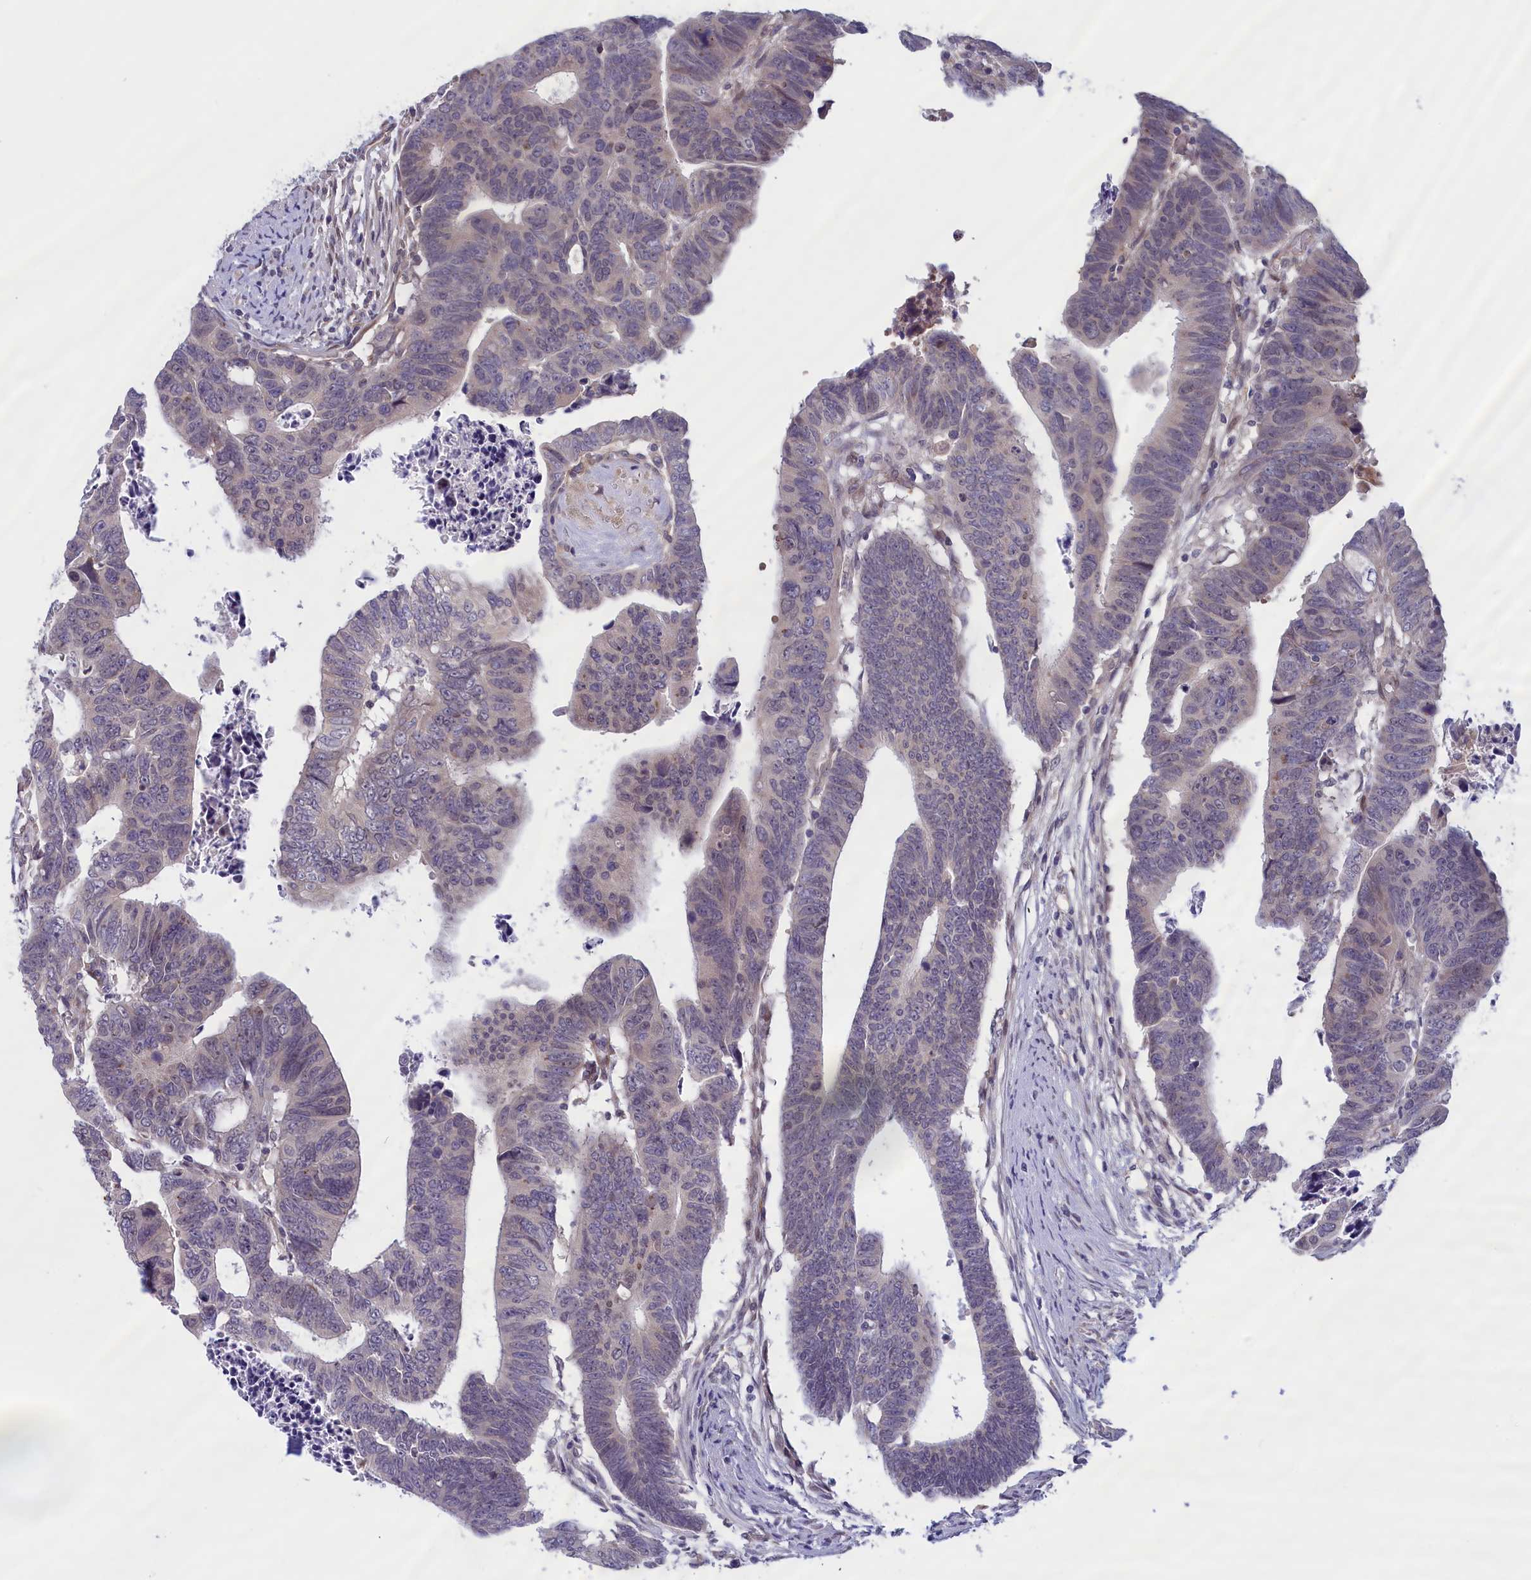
{"staining": {"intensity": "negative", "quantity": "none", "location": "none"}, "tissue": "colorectal cancer", "cell_type": "Tumor cells", "image_type": "cancer", "snomed": [{"axis": "morphology", "description": "Adenocarcinoma, NOS"}, {"axis": "topography", "description": "Rectum"}], "caption": "IHC of colorectal adenocarcinoma displays no staining in tumor cells.", "gene": "IGFALS", "patient": {"sex": "female", "age": 65}}